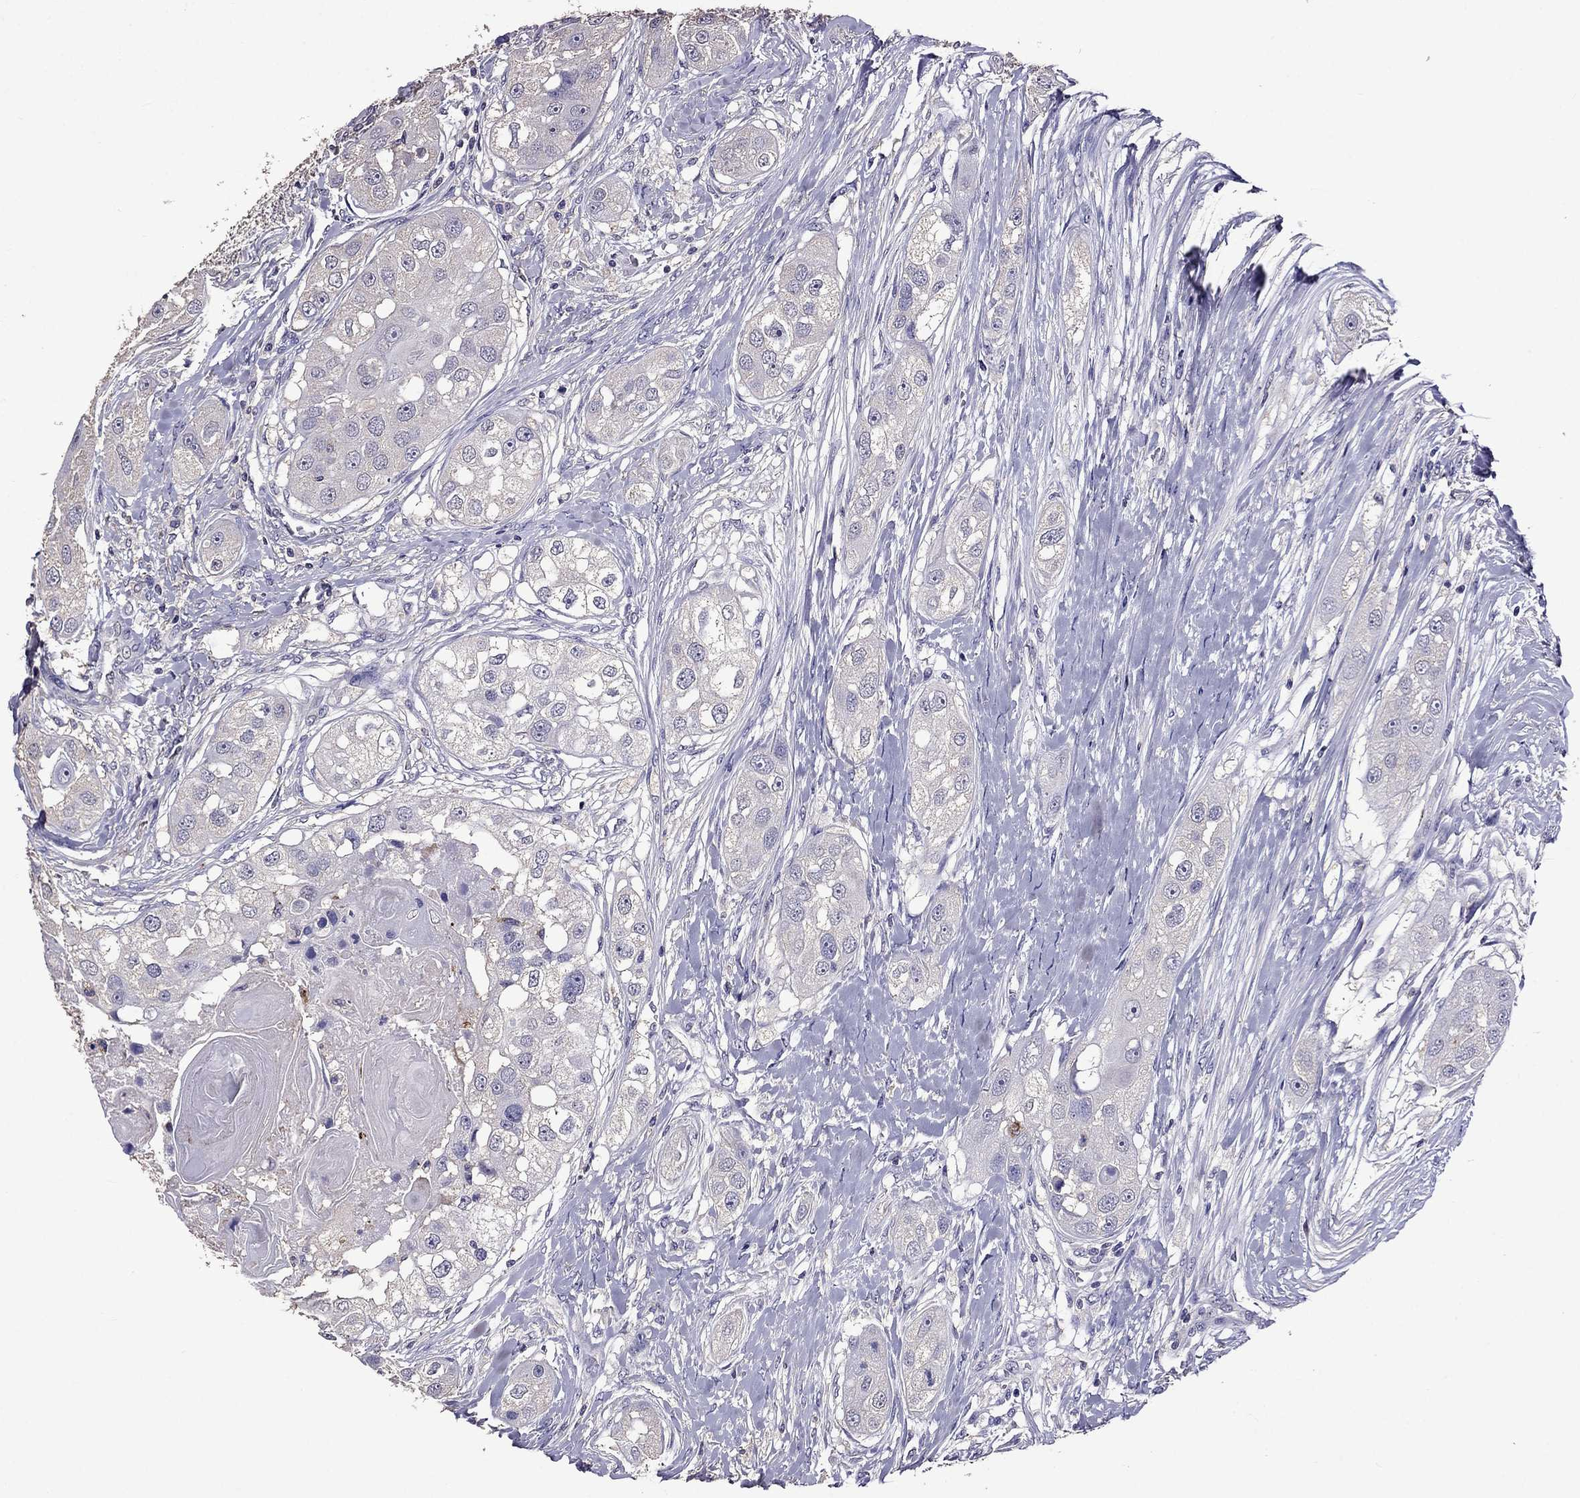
{"staining": {"intensity": "negative", "quantity": "none", "location": "none"}, "tissue": "head and neck cancer", "cell_type": "Tumor cells", "image_type": "cancer", "snomed": [{"axis": "morphology", "description": "Normal tissue, NOS"}, {"axis": "morphology", "description": "Squamous cell carcinoma, NOS"}, {"axis": "topography", "description": "Skeletal muscle"}, {"axis": "topography", "description": "Head-Neck"}], "caption": "IHC of head and neck squamous cell carcinoma reveals no expression in tumor cells.", "gene": "NKX3-1", "patient": {"sex": "male", "age": 51}}